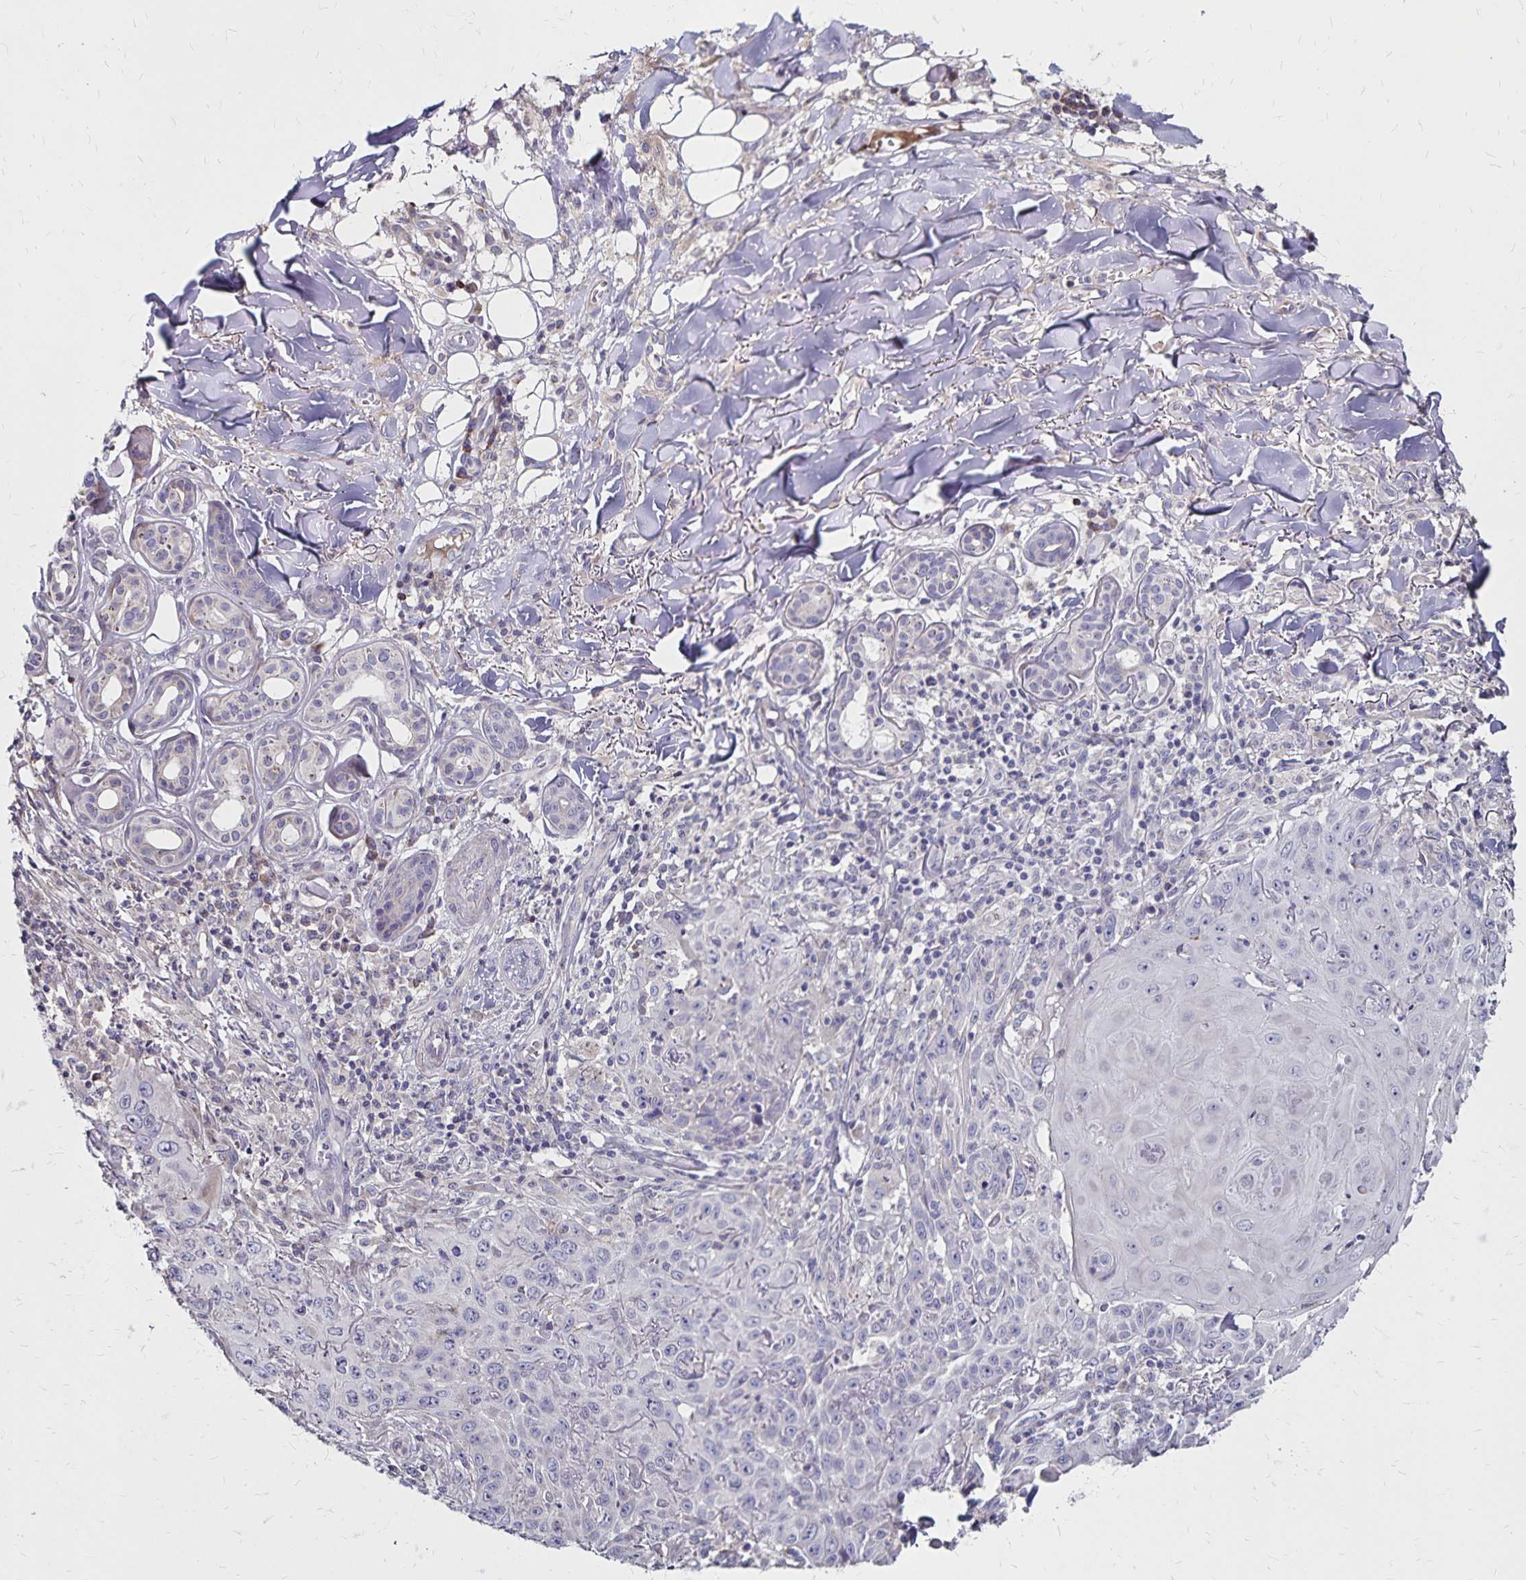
{"staining": {"intensity": "negative", "quantity": "none", "location": "none"}, "tissue": "skin cancer", "cell_type": "Tumor cells", "image_type": "cancer", "snomed": [{"axis": "morphology", "description": "Squamous cell carcinoma, NOS"}, {"axis": "topography", "description": "Skin"}], "caption": "High power microscopy micrograph of an immunohistochemistry photomicrograph of skin cancer (squamous cell carcinoma), revealing no significant staining in tumor cells.", "gene": "NAGPA", "patient": {"sex": "male", "age": 75}}